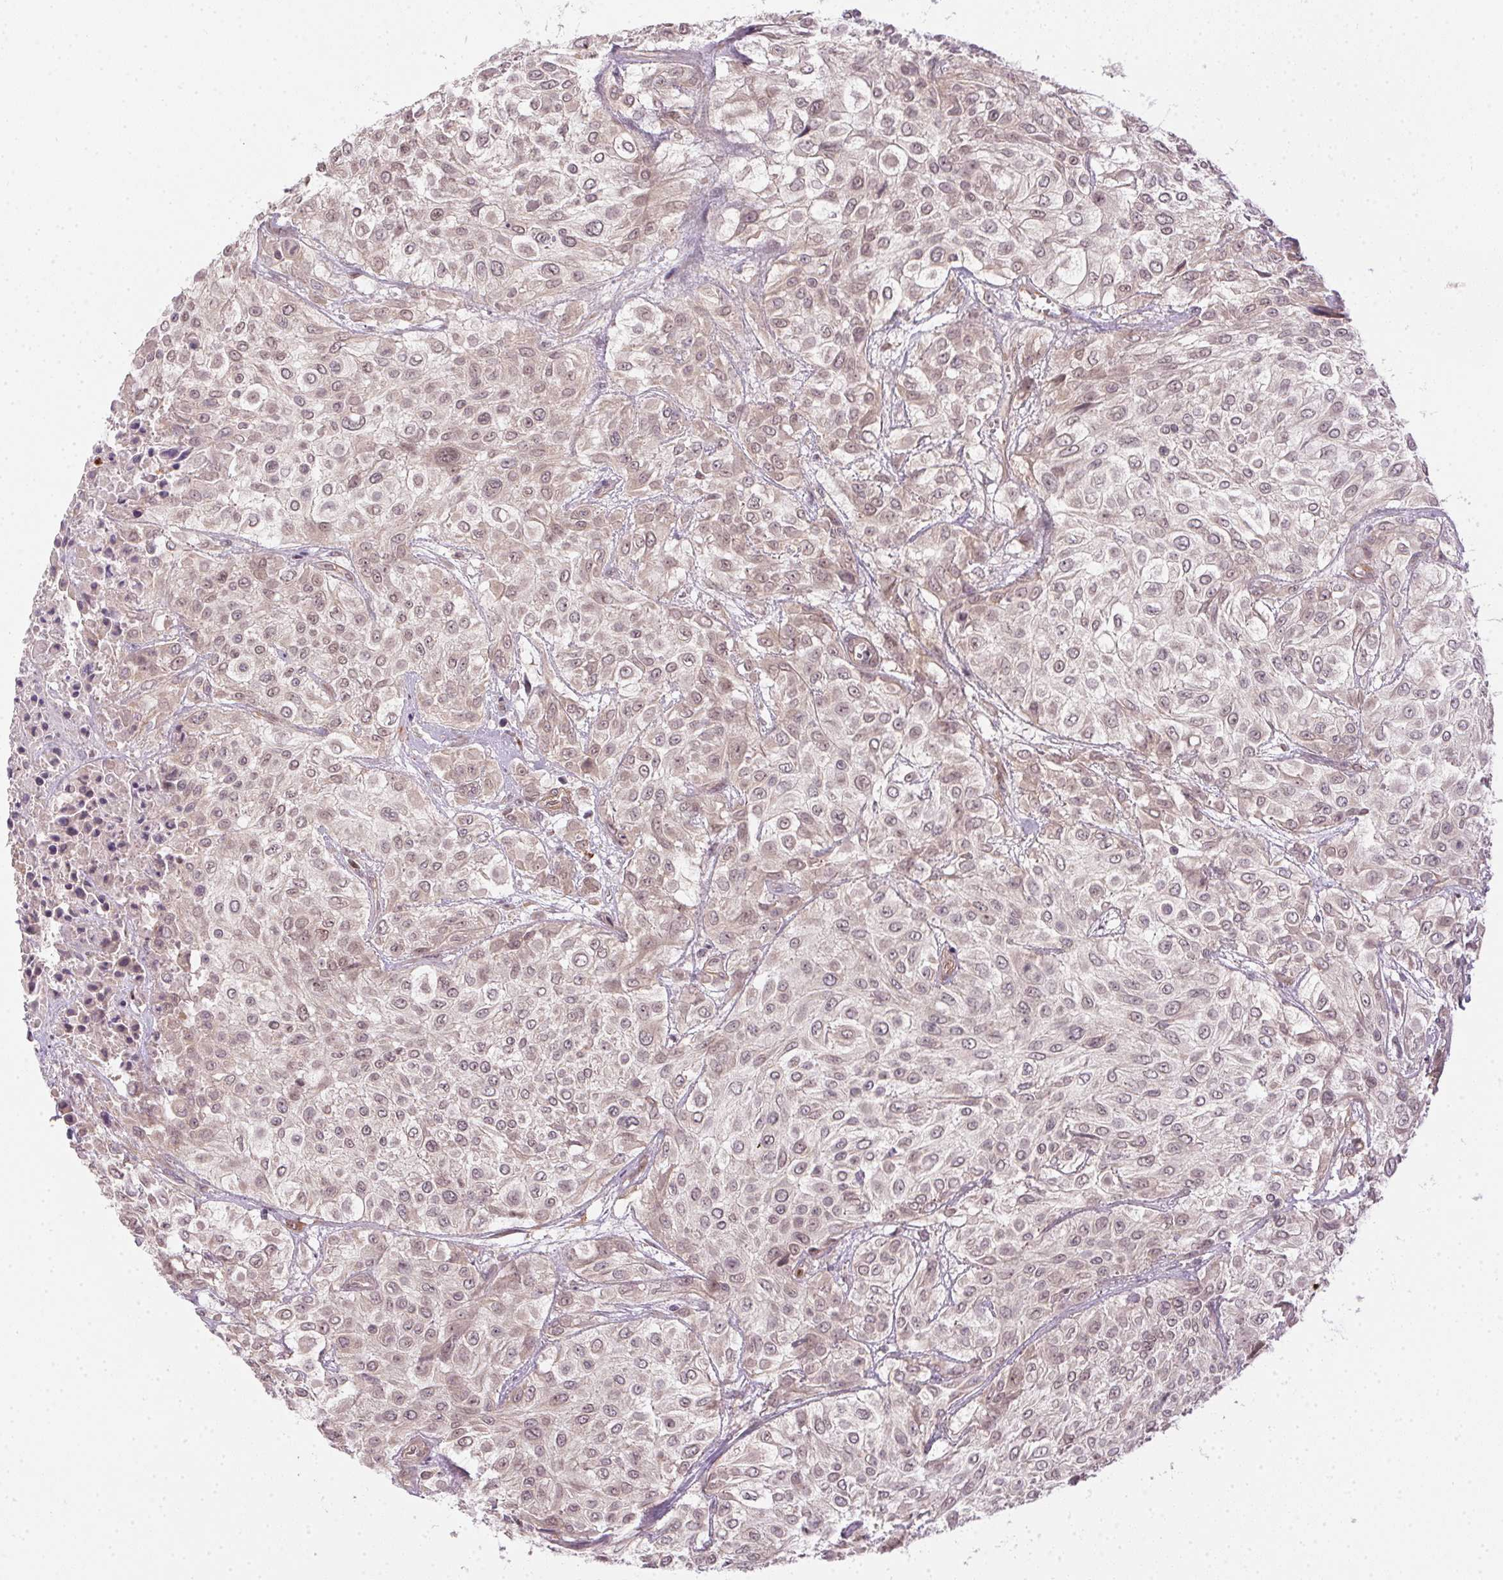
{"staining": {"intensity": "weak", "quantity": ">75%", "location": "nuclear"}, "tissue": "urothelial cancer", "cell_type": "Tumor cells", "image_type": "cancer", "snomed": [{"axis": "morphology", "description": "Urothelial carcinoma, High grade"}, {"axis": "topography", "description": "Urinary bladder"}], "caption": "This is an image of IHC staining of high-grade urothelial carcinoma, which shows weak expression in the nuclear of tumor cells.", "gene": "CFAP92", "patient": {"sex": "male", "age": 57}}